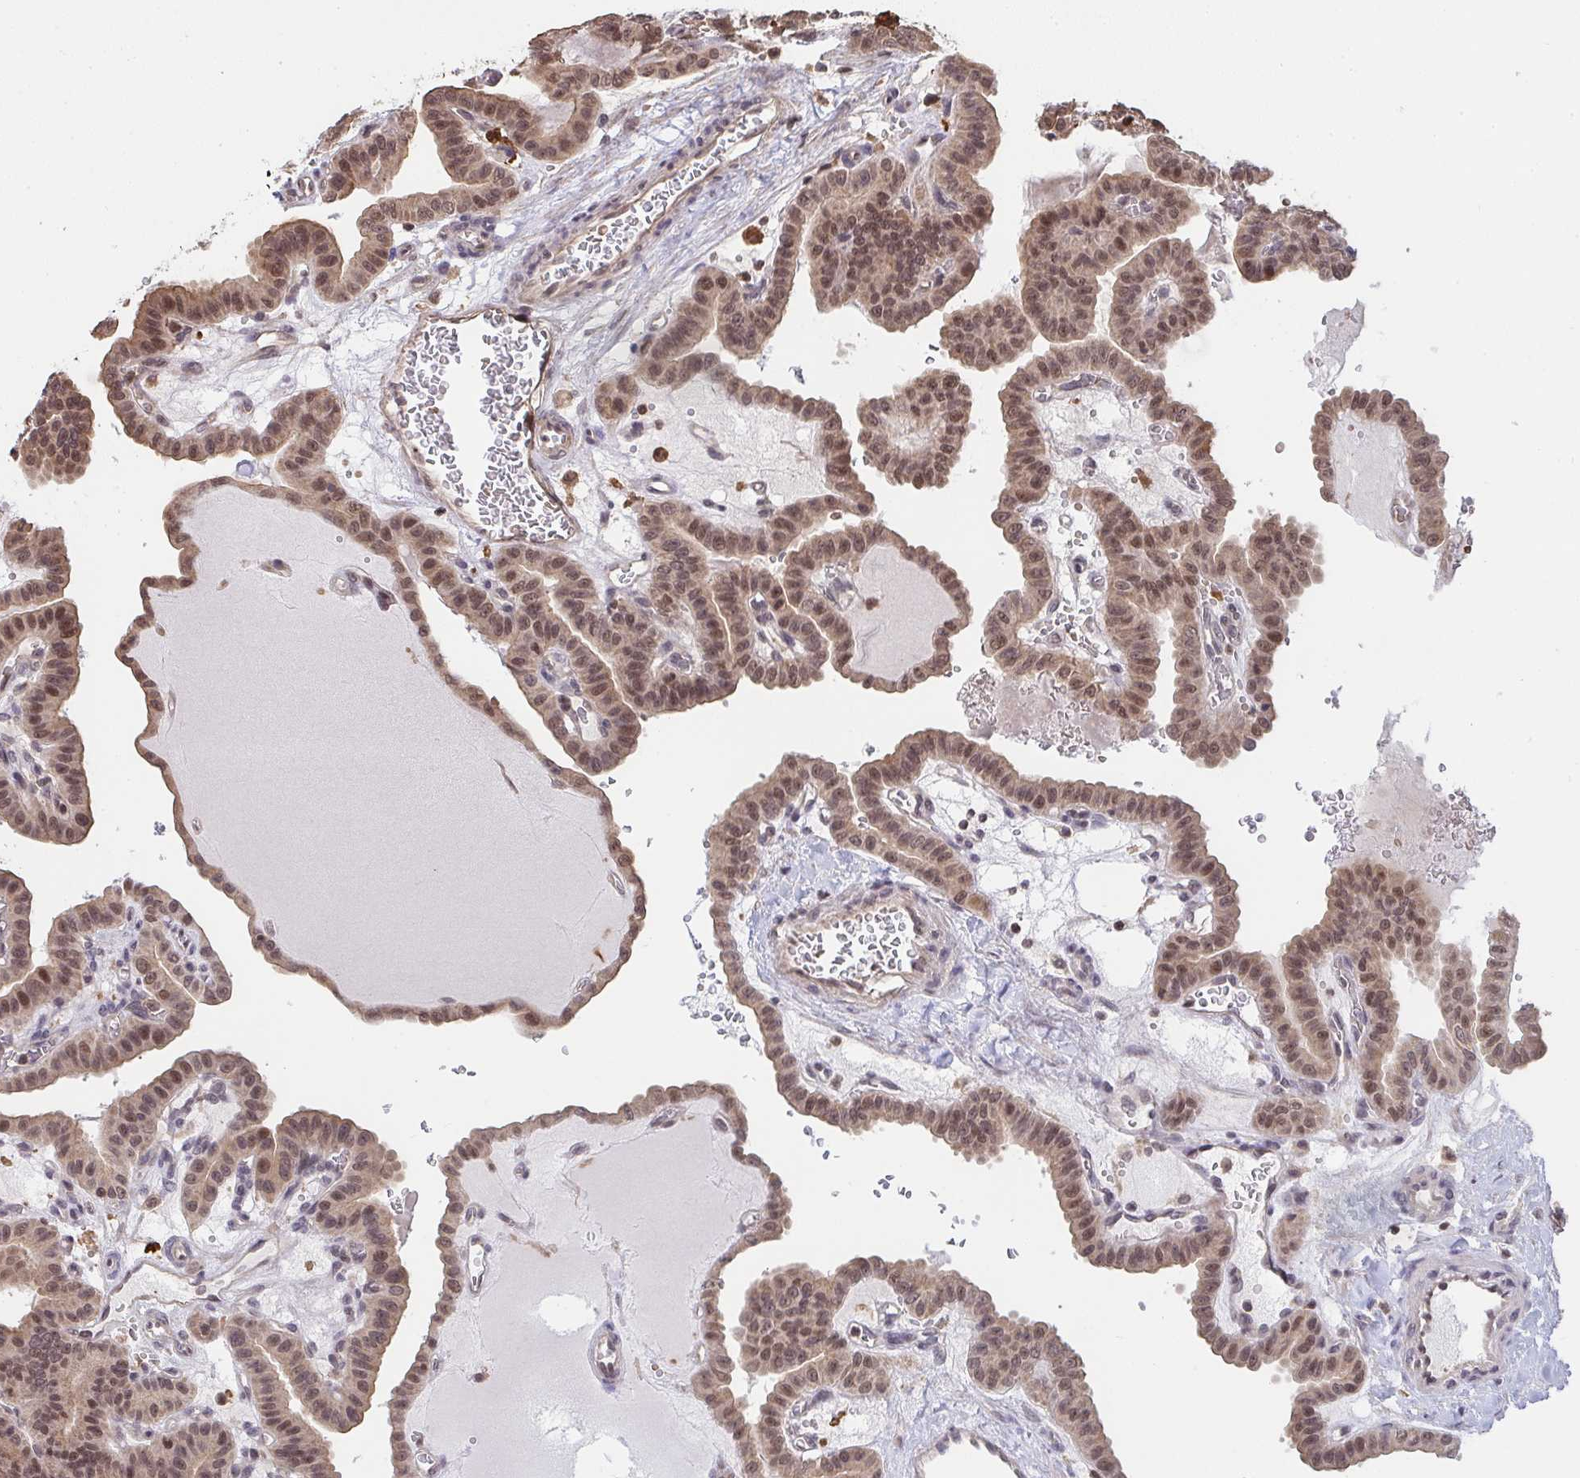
{"staining": {"intensity": "moderate", "quantity": ">75%", "location": "nuclear"}, "tissue": "thyroid cancer", "cell_type": "Tumor cells", "image_type": "cancer", "snomed": [{"axis": "morphology", "description": "Papillary adenocarcinoma, NOS"}, {"axis": "topography", "description": "Thyroid gland"}], "caption": "Immunohistochemistry image of thyroid cancer (papillary adenocarcinoma) stained for a protein (brown), which demonstrates medium levels of moderate nuclear staining in about >75% of tumor cells.", "gene": "SAP30", "patient": {"sex": "male", "age": 87}}